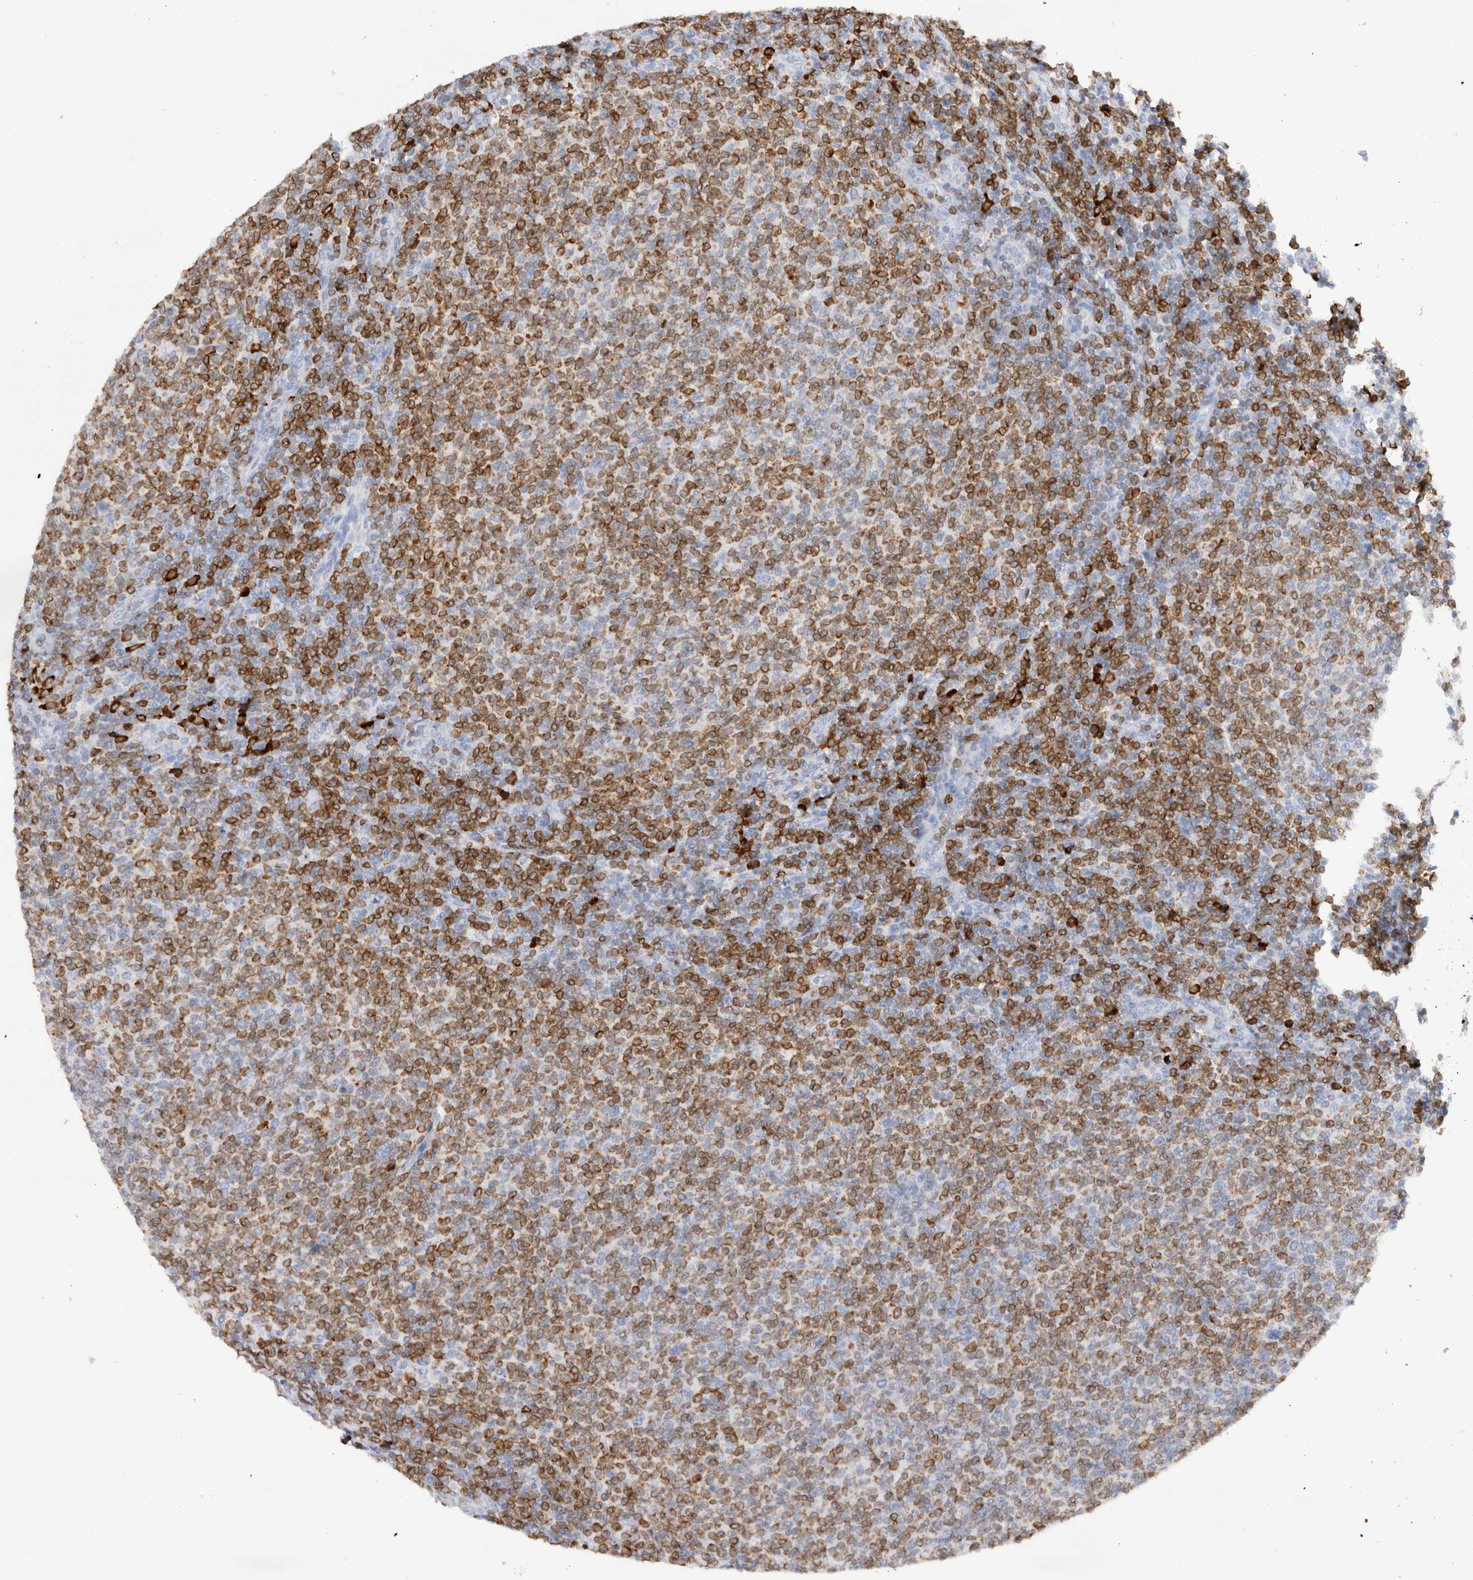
{"staining": {"intensity": "moderate", "quantity": "25%-75%", "location": "cytoplasmic/membranous"}, "tissue": "lymphoma", "cell_type": "Tumor cells", "image_type": "cancer", "snomed": [{"axis": "morphology", "description": "Malignant lymphoma, non-Hodgkin's type, Low grade"}, {"axis": "topography", "description": "Lymph node"}], "caption": "Low-grade malignant lymphoma, non-Hodgkin's type tissue demonstrates moderate cytoplasmic/membranous positivity in about 25%-75% of tumor cells", "gene": "ALOX5AP", "patient": {"sex": "male", "age": 66}}